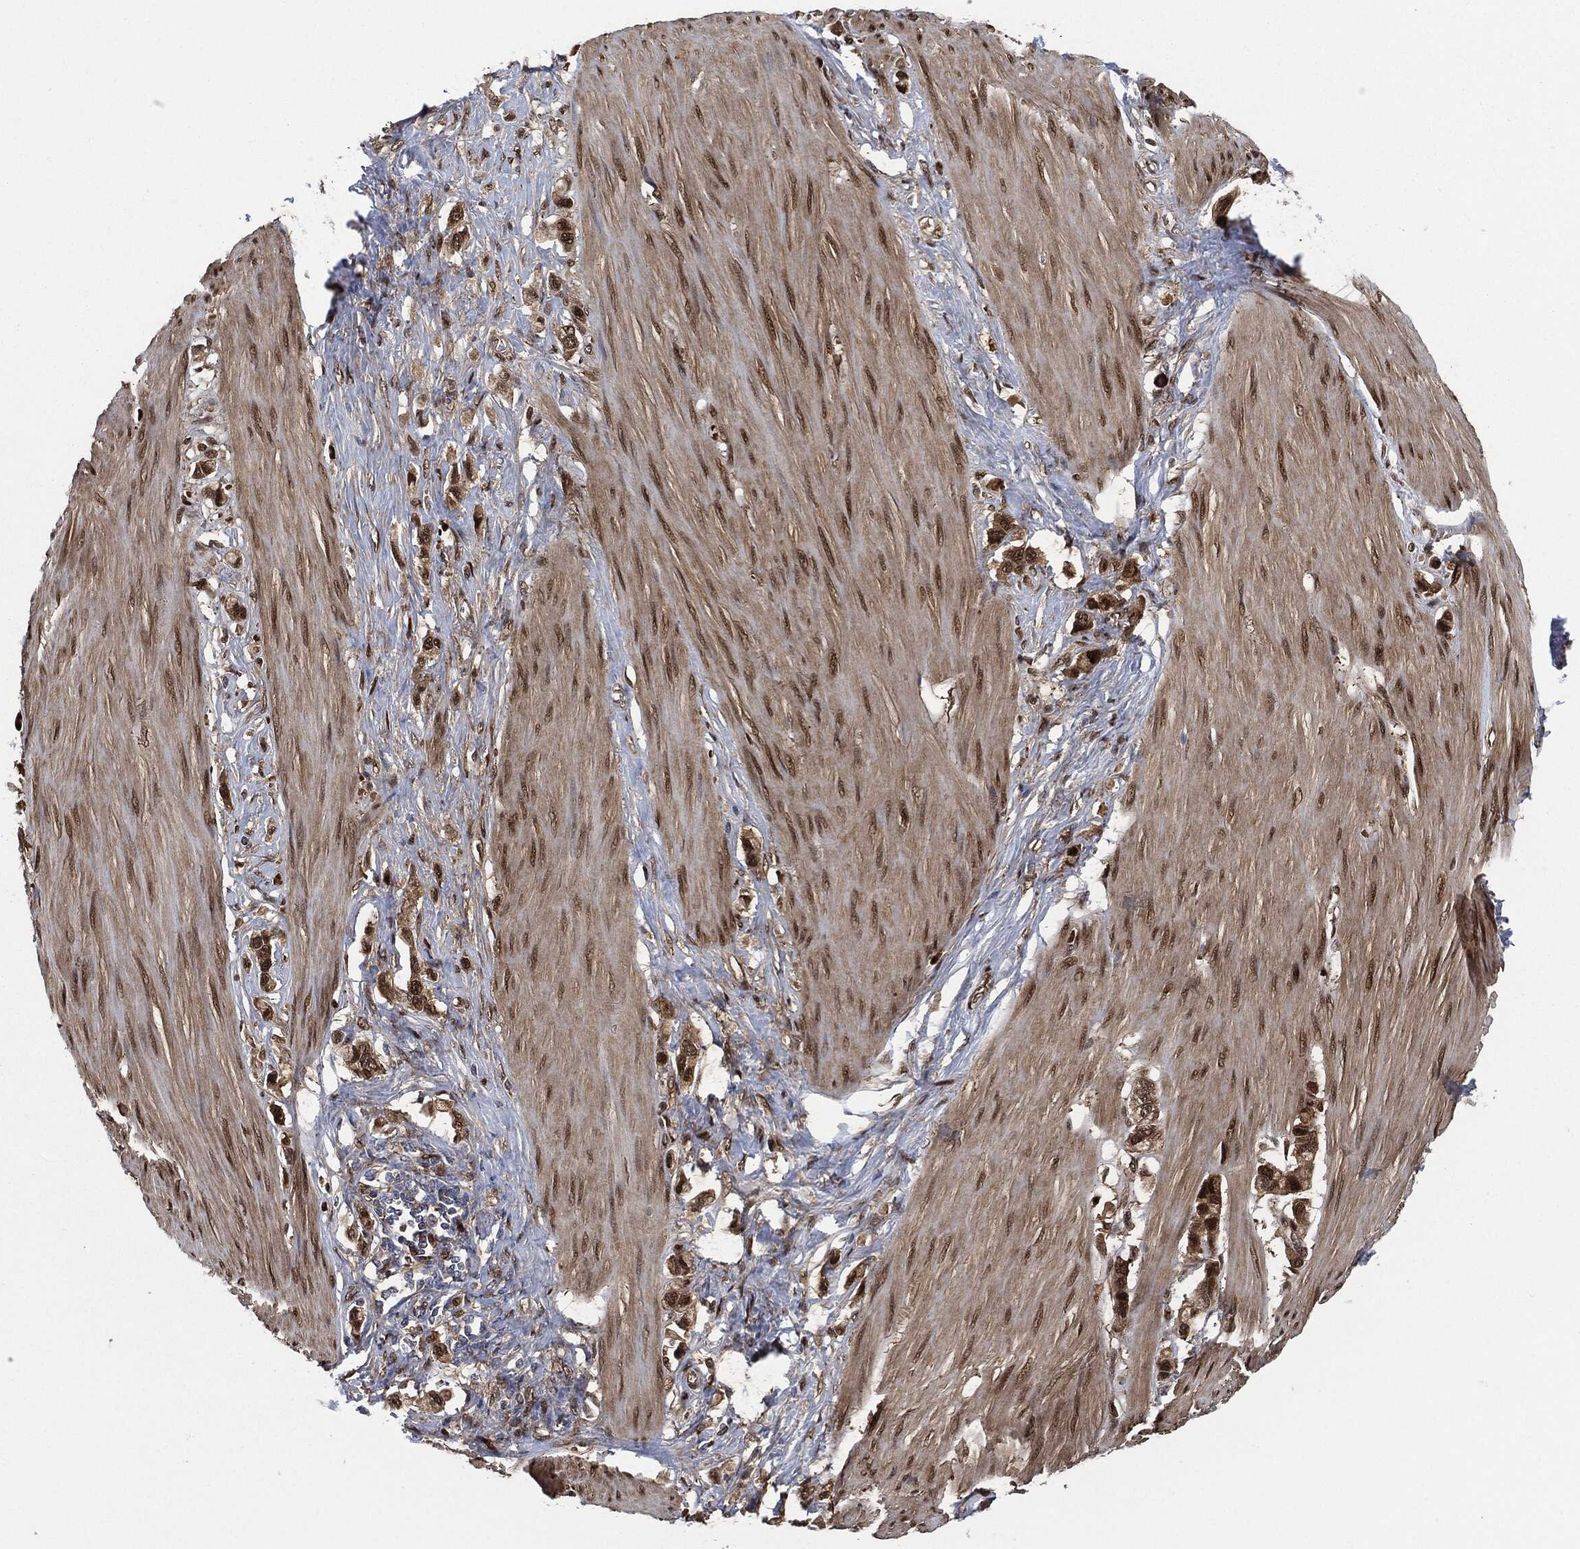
{"staining": {"intensity": "strong", "quantity": "25%-75%", "location": "cytoplasmic/membranous,nuclear"}, "tissue": "stomach cancer", "cell_type": "Tumor cells", "image_type": "cancer", "snomed": [{"axis": "morphology", "description": "Normal tissue, NOS"}, {"axis": "morphology", "description": "Adenocarcinoma, NOS"}, {"axis": "morphology", "description": "Adenocarcinoma, High grade"}, {"axis": "topography", "description": "Stomach, upper"}, {"axis": "topography", "description": "Stomach"}], "caption": "This photomicrograph shows immunohistochemistry (IHC) staining of stomach cancer, with high strong cytoplasmic/membranous and nuclear positivity in about 25%-75% of tumor cells.", "gene": "DCTN1", "patient": {"sex": "female", "age": 65}}